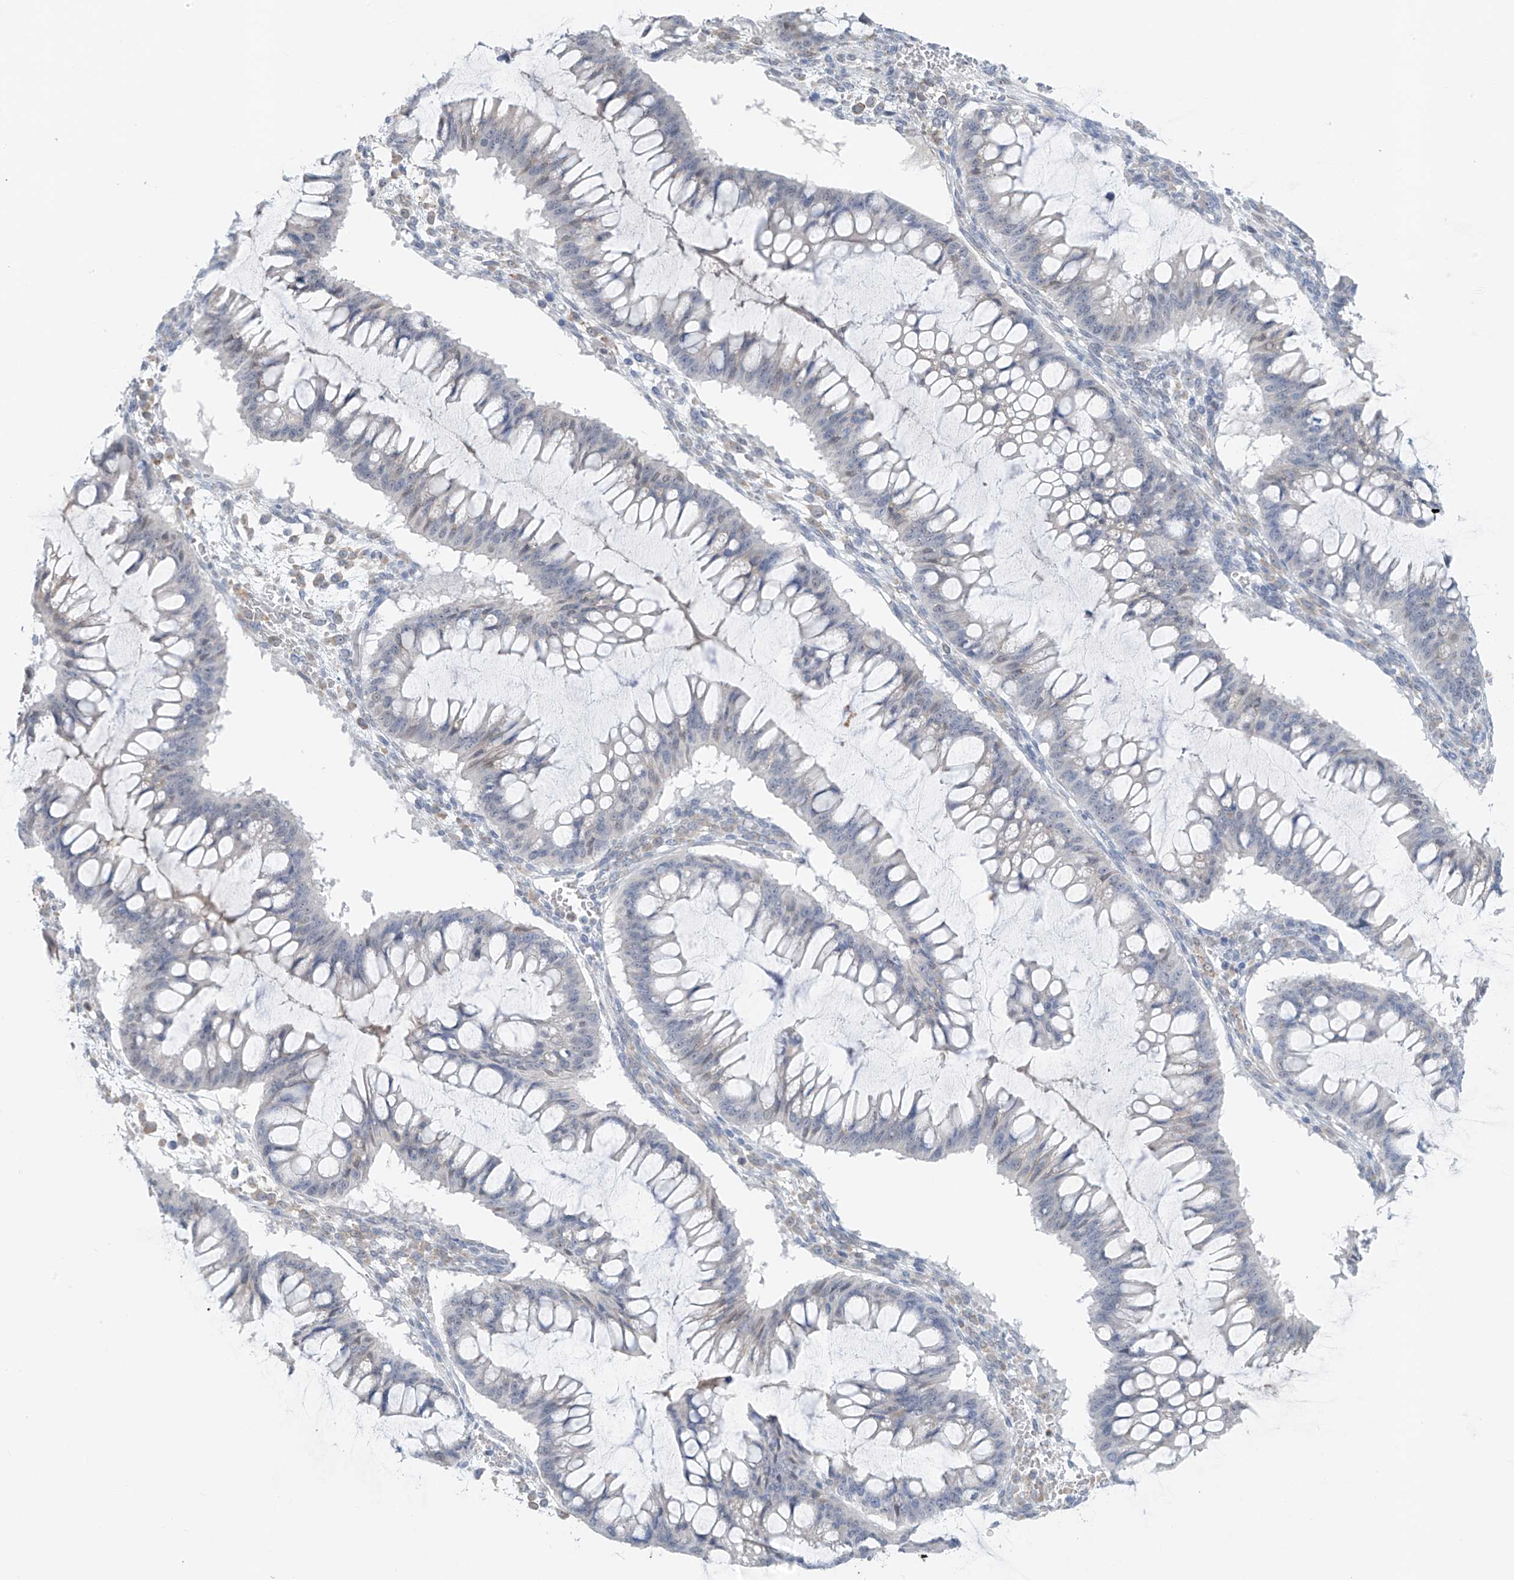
{"staining": {"intensity": "negative", "quantity": "none", "location": "none"}, "tissue": "ovarian cancer", "cell_type": "Tumor cells", "image_type": "cancer", "snomed": [{"axis": "morphology", "description": "Cystadenocarcinoma, mucinous, NOS"}, {"axis": "topography", "description": "Ovary"}], "caption": "Ovarian cancer was stained to show a protein in brown. There is no significant positivity in tumor cells.", "gene": "CYP4V2", "patient": {"sex": "female", "age": 73}}